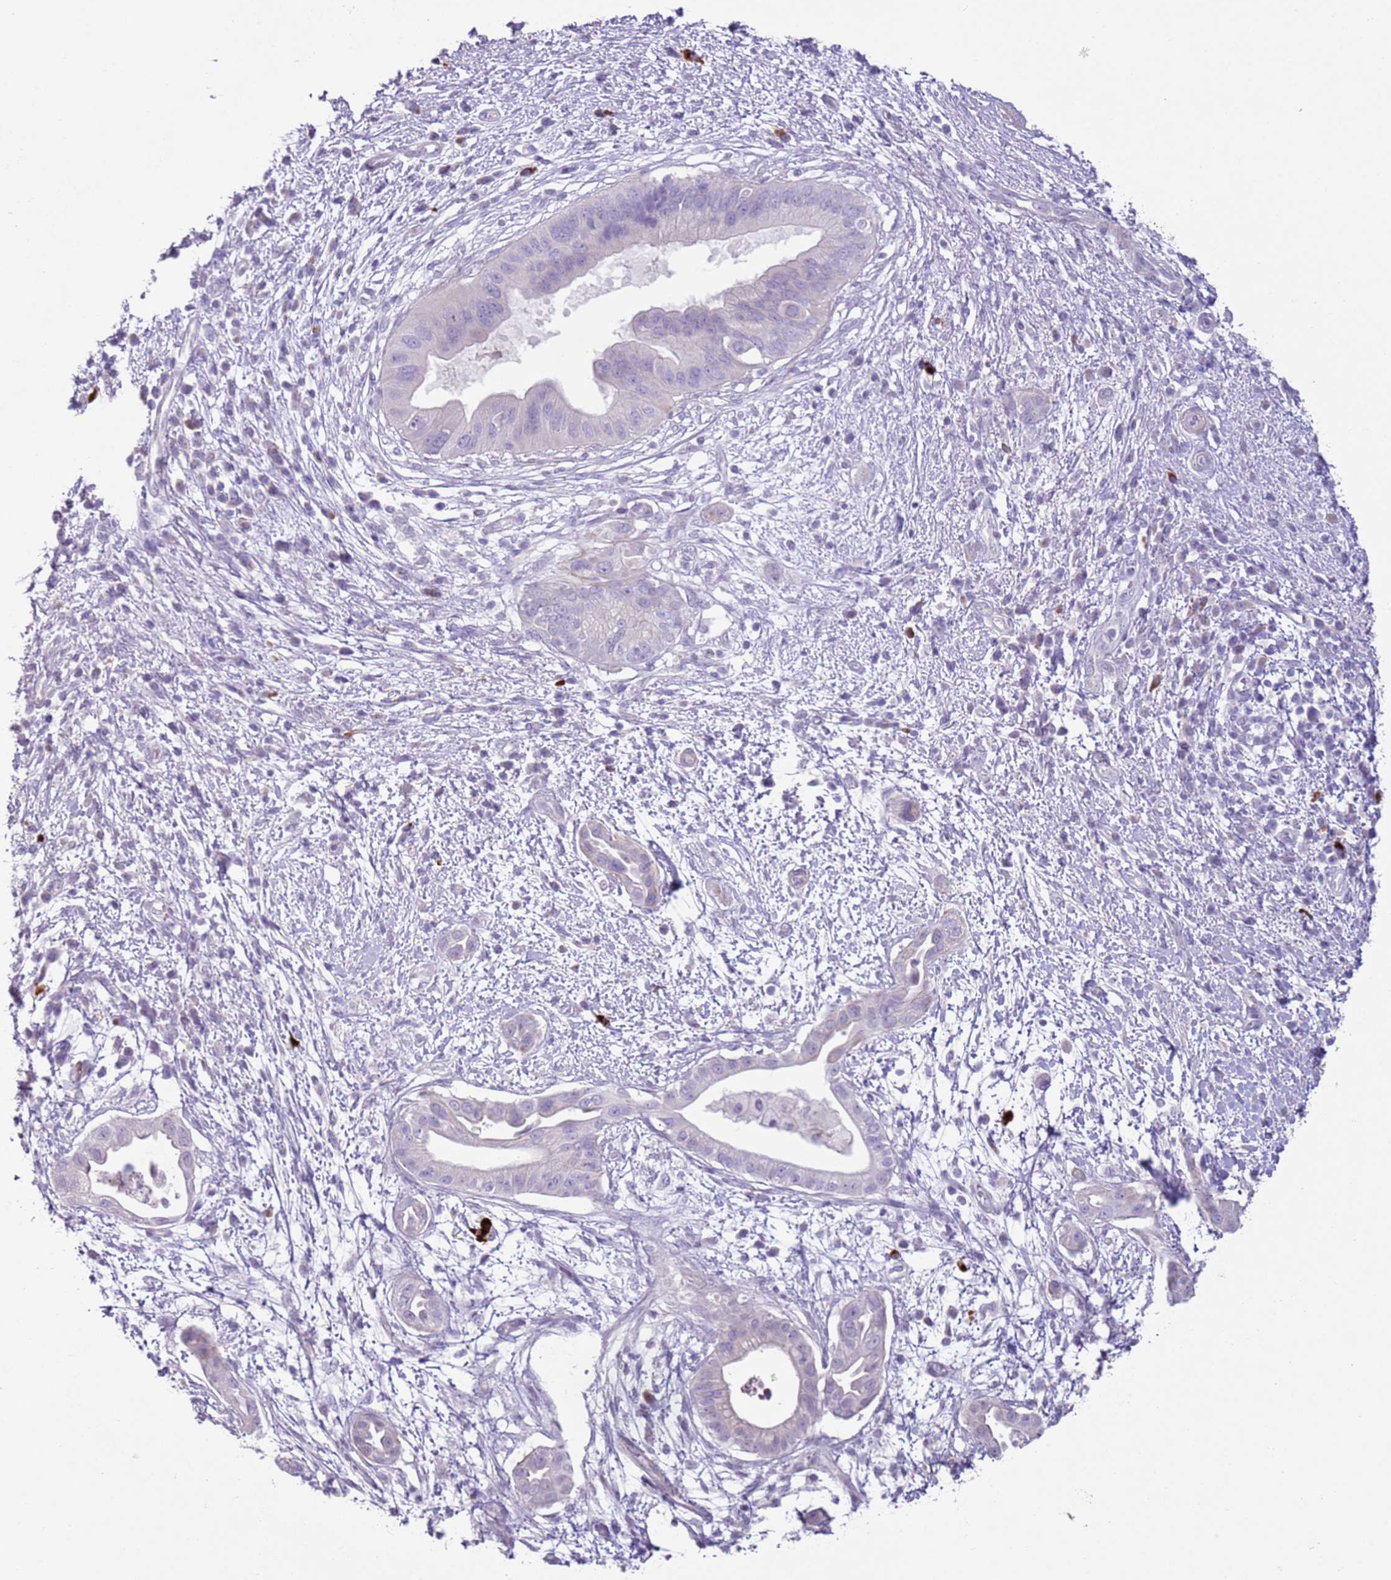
{"staining": {"intensity": "negative", "quantity": "none", "location": "none"}, "tissue": "pancreatic cancer", "cell_type": "Tumor cells", "image_type": "cancer", "snomed": [{"axis": "morphology", "description": "Adenocarcinoma, NOS"}, {"axis": "topography", "description": "Pancreas"}], "caption": "IHC image of human pancreatic adenocarcinoma stained for a protein (brown), which shows no staining in tumor cells.", "gene": "ZNF239", "patient": {"sex": "male", "age": 68}}